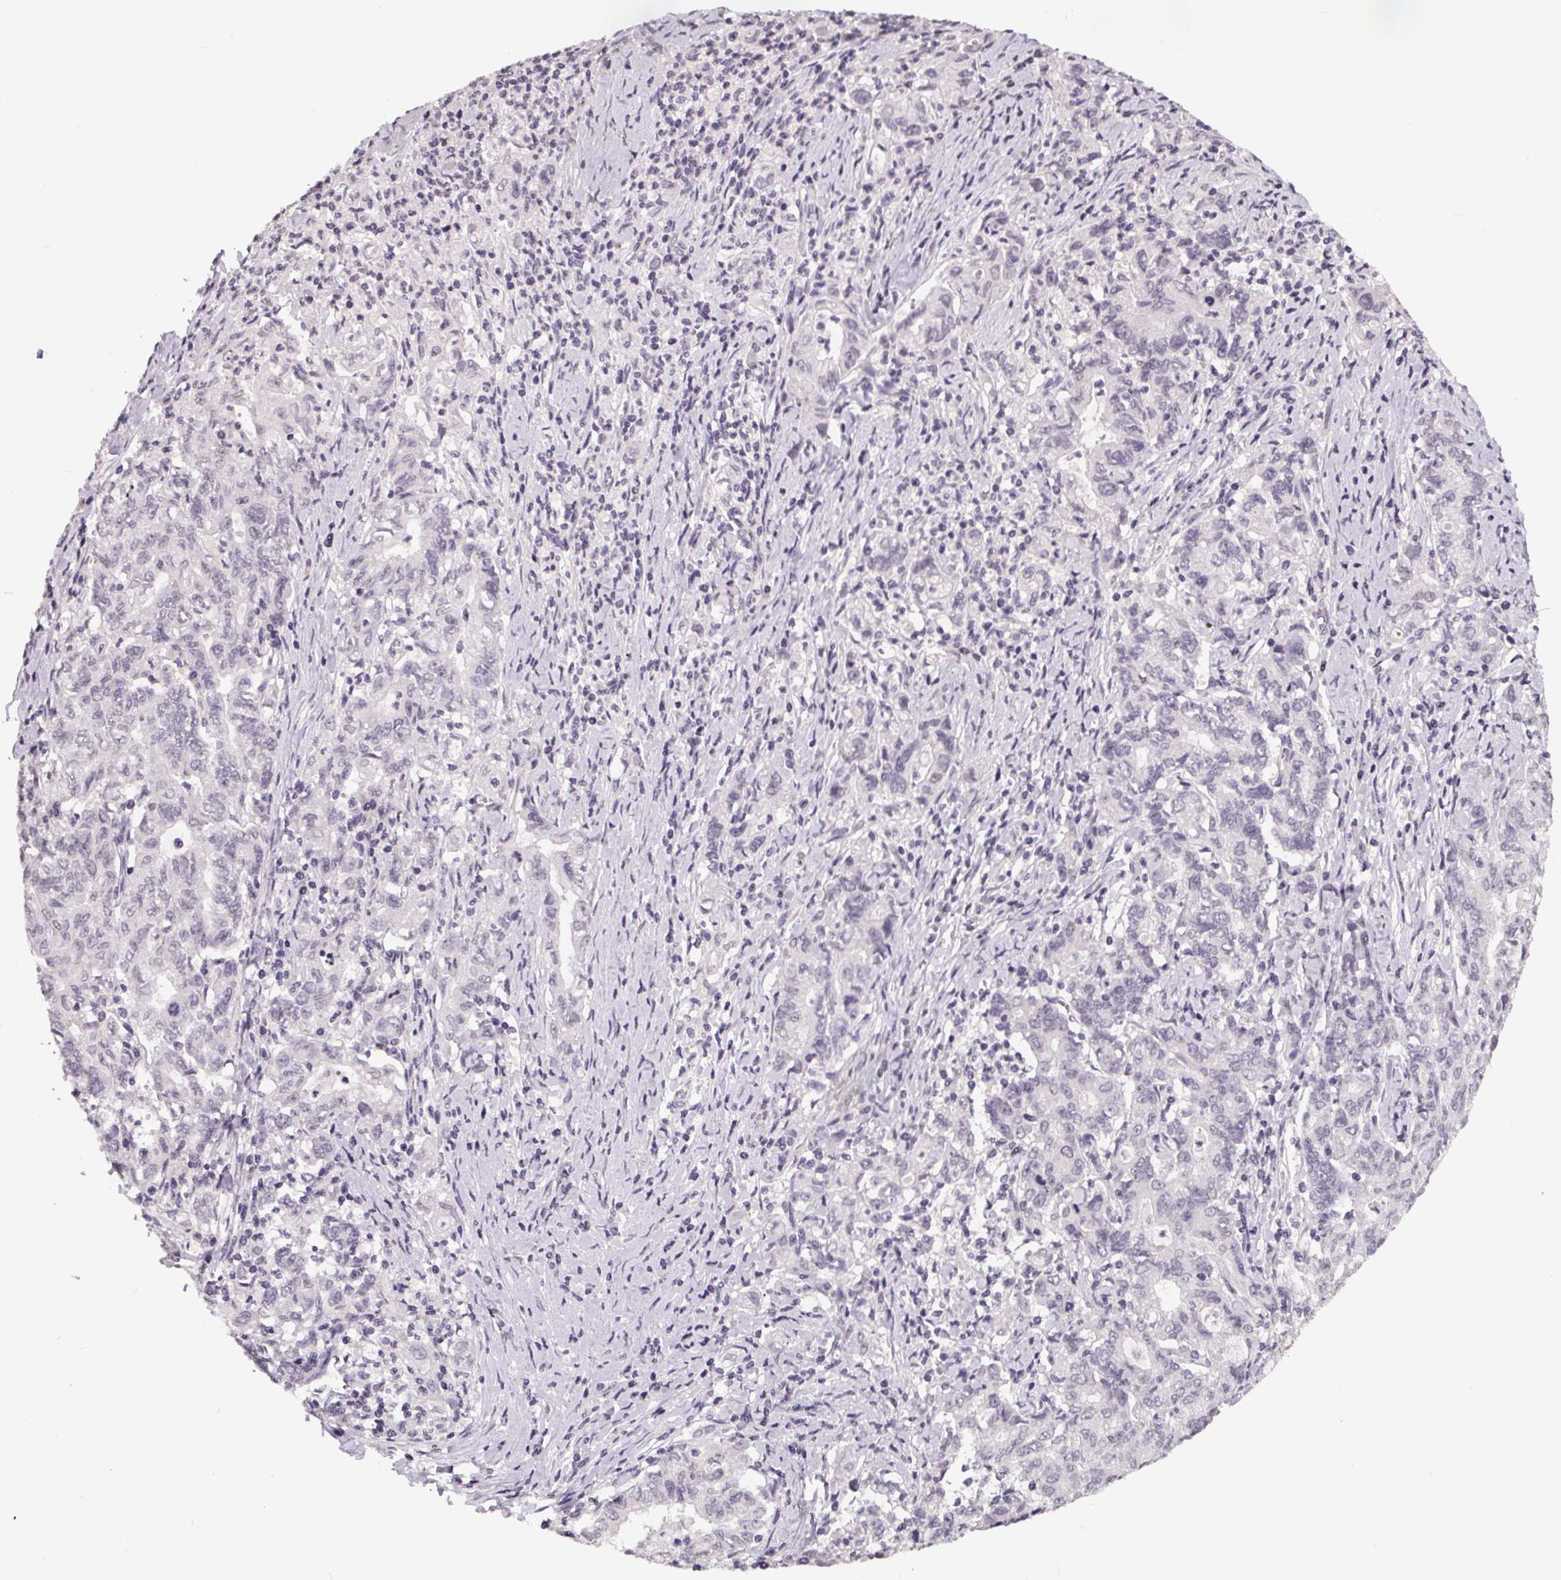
{"staining": {"intensity": "negative", "quantity": "none", "location": "none"}, "tissue": "stomach cancer", "cell_type": "Tumor cells", "image_type": "cancer", "snomed": [{"axis": "morphology", "description": "Adenocarcinoma, NOS"}, {"axis": "topography", "description": "Stomach, upper"}], "caption": "Histopathology image shows no significant protein staining in tumor cells of adenocarcinoma (stomach).", "gene": "NKX6-1", "patient": {"sex": "female", "age": 79}}